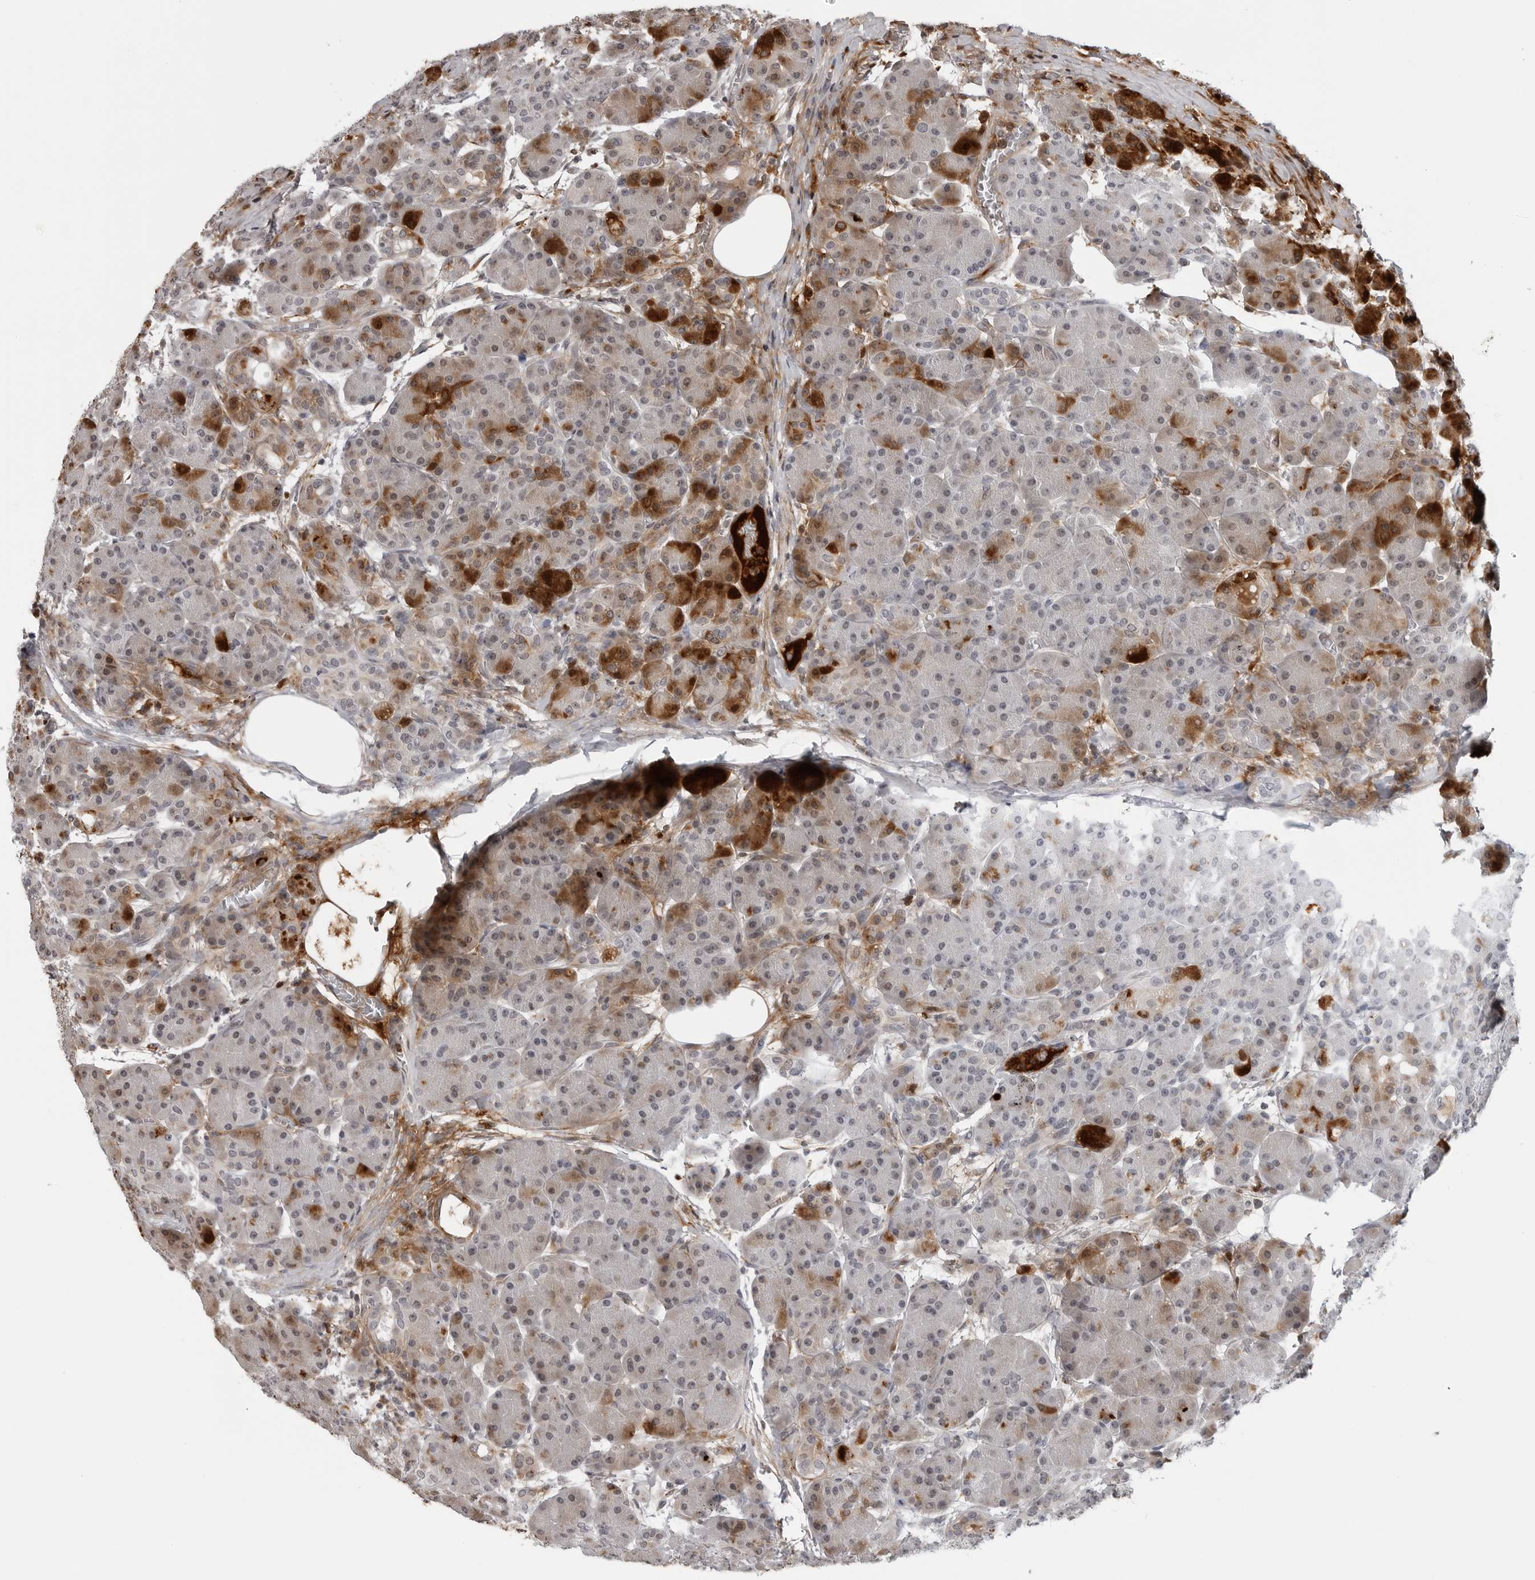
{"staining": {"intensity": "strong", "quantity": "<25%", "location": "cytoplasmic/membranous"}, "tissue": "pancreas", "cell_type": "Exocrine glandular cells", "image_type": "normal", "snomed": [{"axis": "morphology", "description": "Normal tissue, NOS"}, {"axis": "topography", "description": "Pancreas"}], "caption": "IHC of benign human pancreas demonstrates medium levels of strong cytoplasmic/membranous staining in approximately <25% of exocrine glandular cells. (Stains: DAB in brown, nuclei in blue, Microscopy: brightfield microscopy at high magnification).", "gene": "CXCR5", "patient": {"sex": "male", "age": 63}}